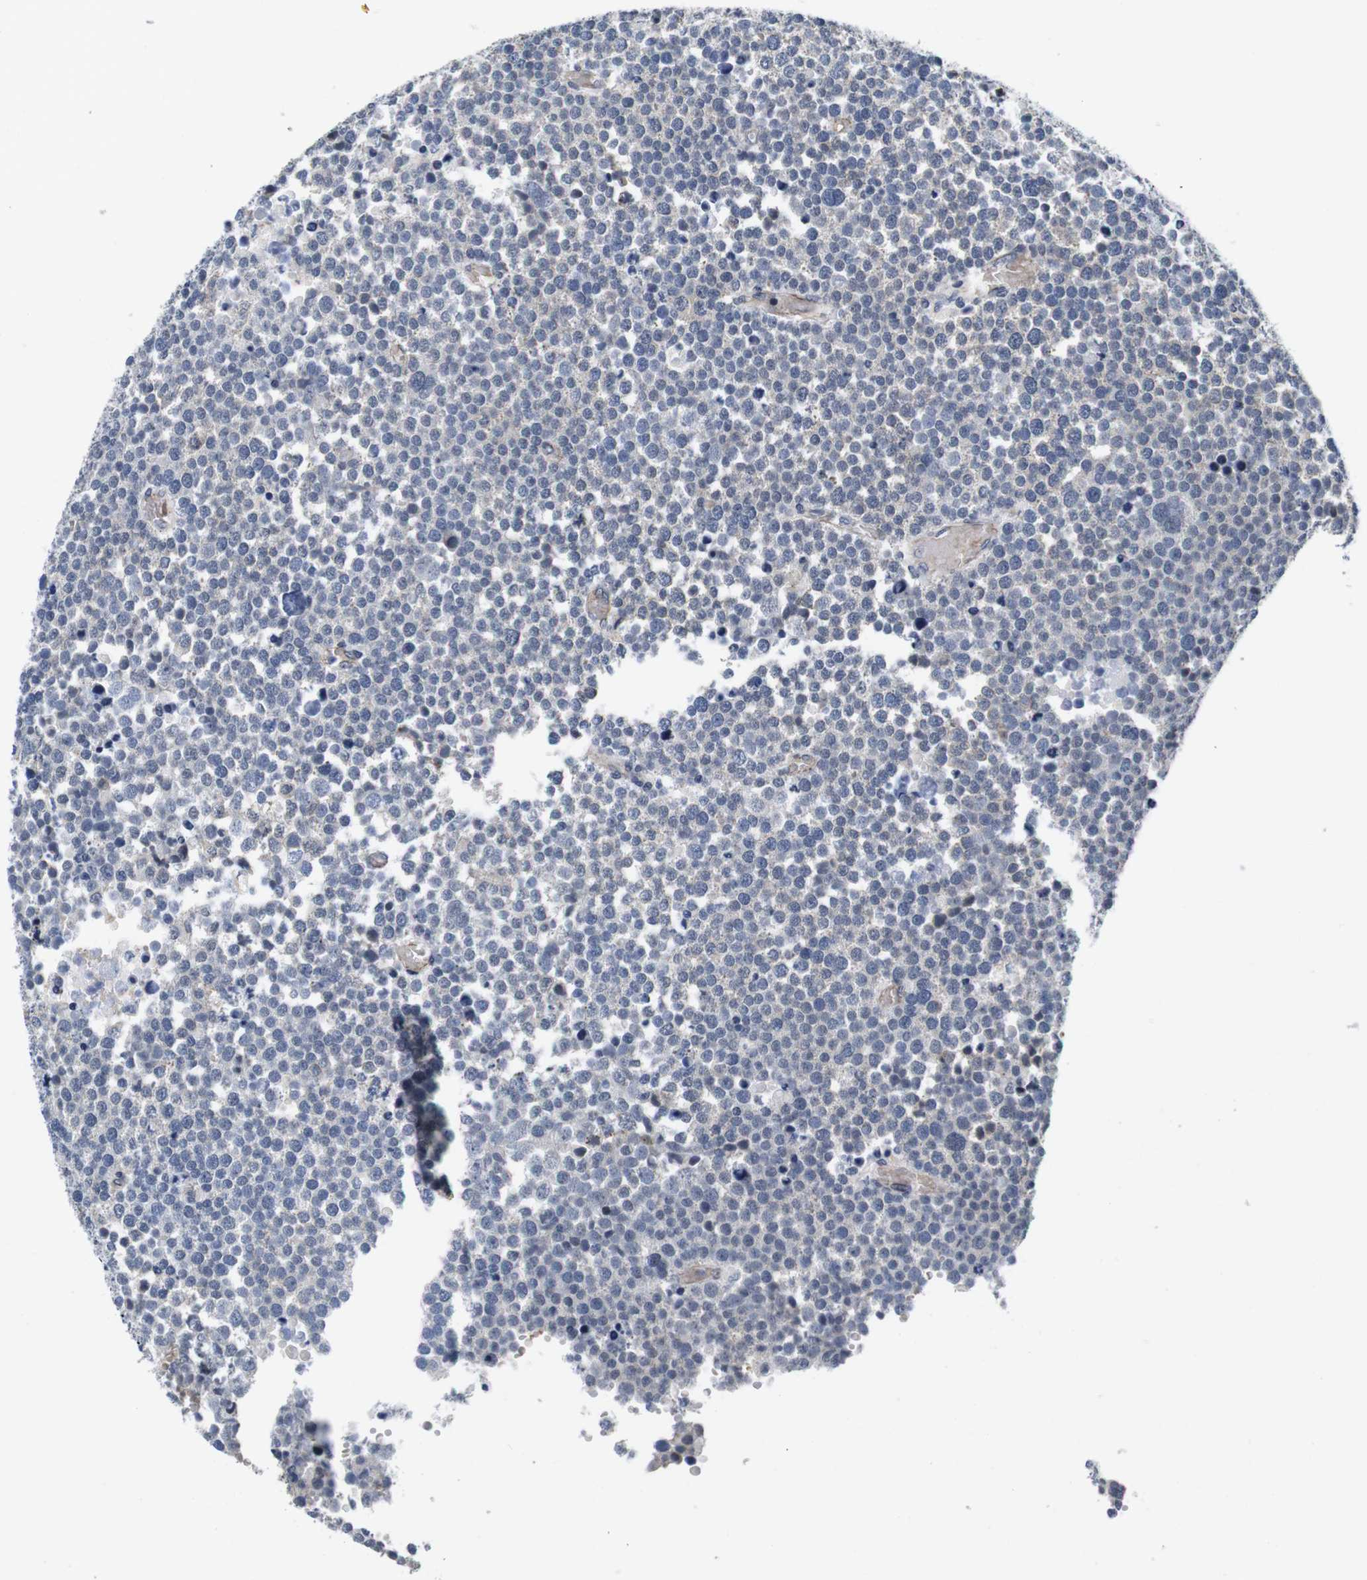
{"staining": {"intensity": "weak", "quantity": "<25%", "location": "cytoplasmic/membranous"}, "tissue": "testis cancer", "cell_type": "Tumor cells", "image_type": "cancer", "snomed": [{"axis": "morphology", "description": "Seminoma, NOS"}, {"axis": "topography", "description": "Testis"}], "caption": "High magnification brightfield microscopy of testis cancer stained with DAB (brown) and counterstained with hematoxylin (blue): tumor cells show no significant staining.", "gene": "SOCS3", "patient": {"sex": "male", "age": 71}}